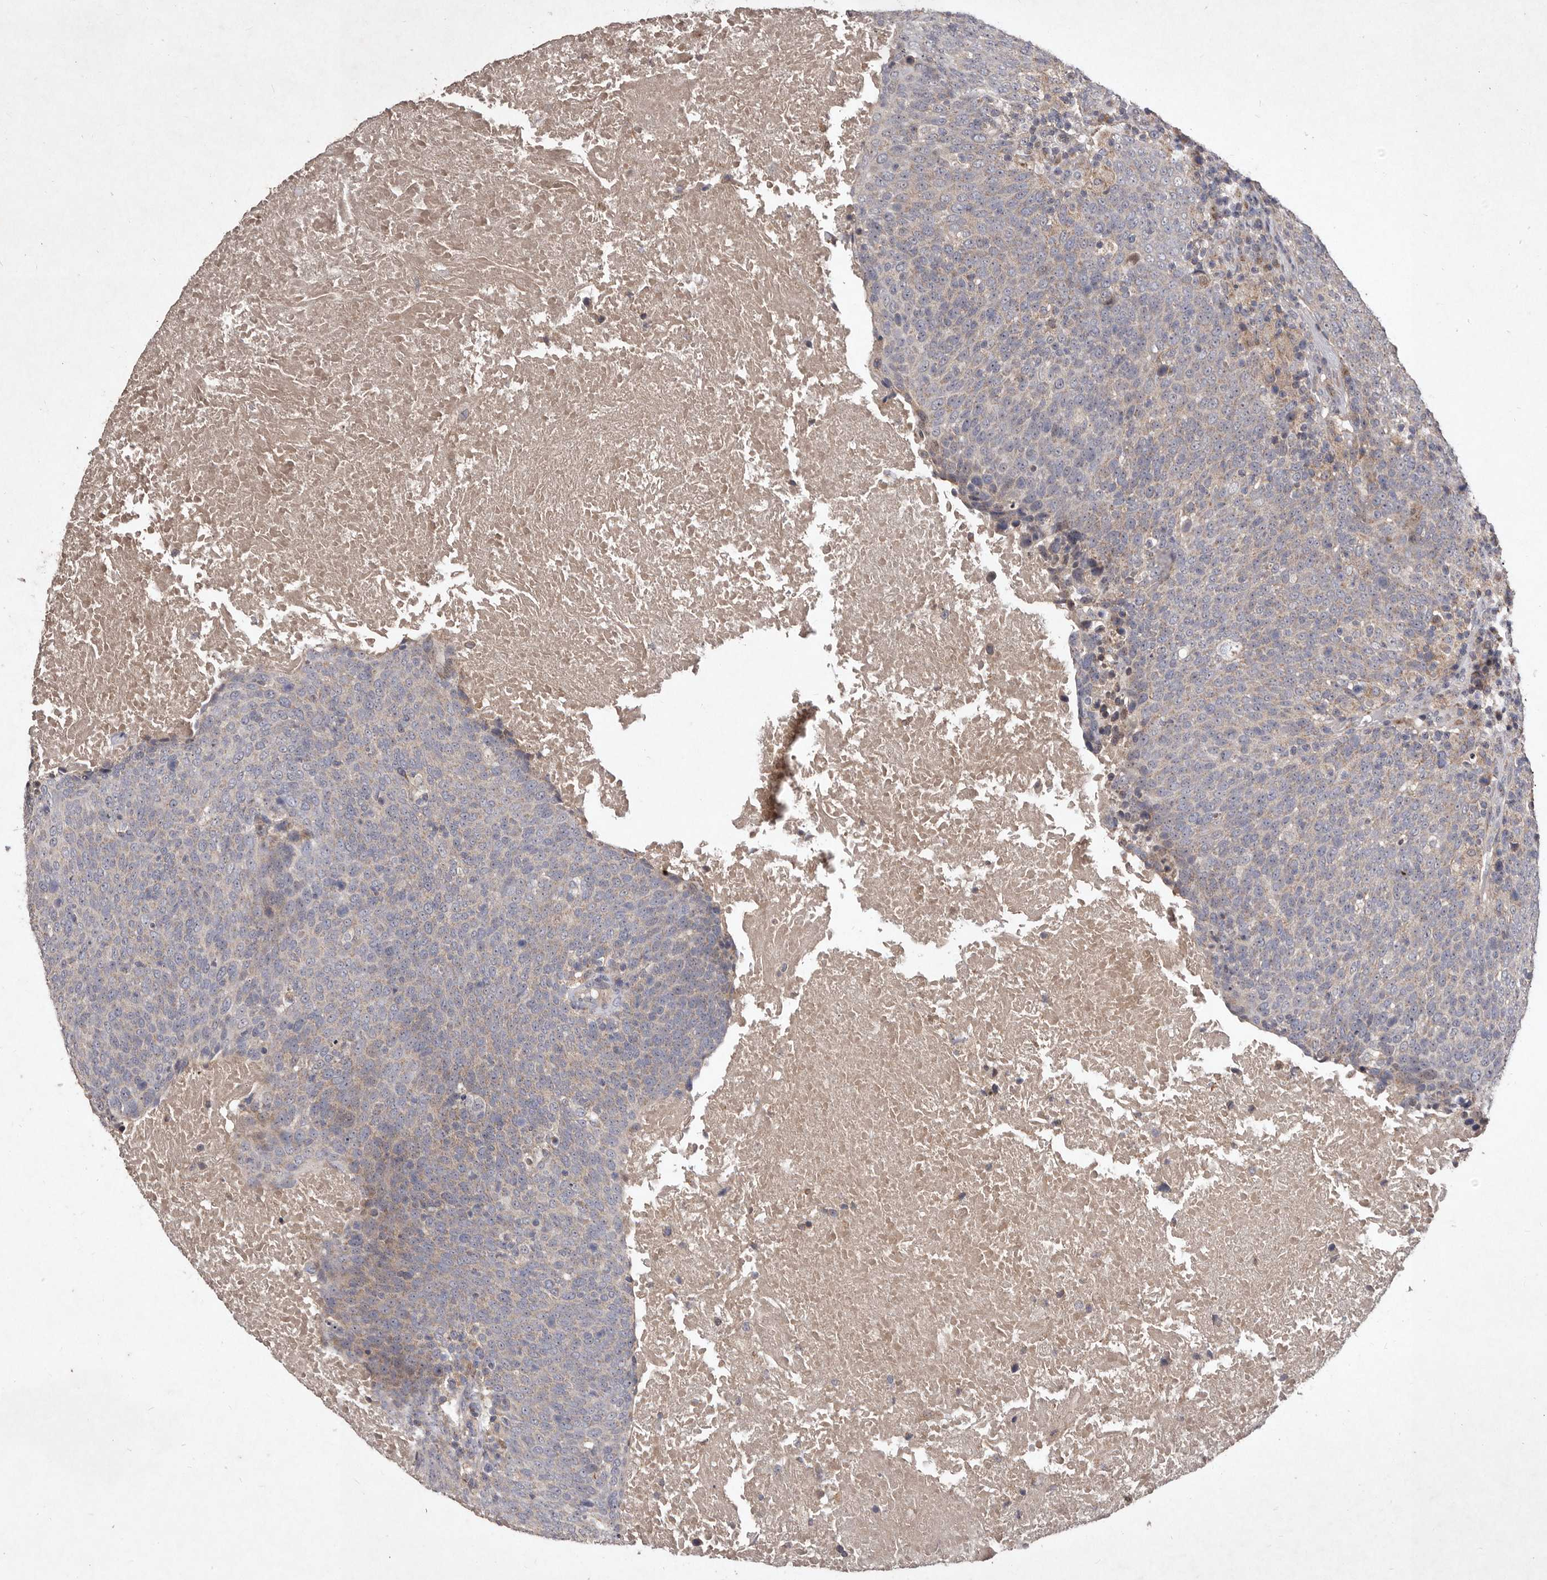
{"staining": {"intensity": "weak", "quantity": "25%-75%", "location": "cytoplasmic/membranous"}, "tissue": "head and neck cancer", "cell_type": "Tumor cells", "image_type": "cancer", "snomed": [{"axis": "morphology", "description": "Squamous cell carcinoma, NOS"}, {"axis": "morphology", "description": "Squamous cell carcinoma, metastatic, NOS"}, {"axis": "topography", "description": "Lymph node"}, {"axis": "topography", "description": "Head-Neck"}], "caption": "Immunohistochemical staining of human metastatic squamous cell carcinoma (head and neck) reveals weak cytoplasmic/membranous protein staining in about 25%-75% of tumor cells.", "gene": "FLAD1", "patient": {"sex": "male", "age": 62}}